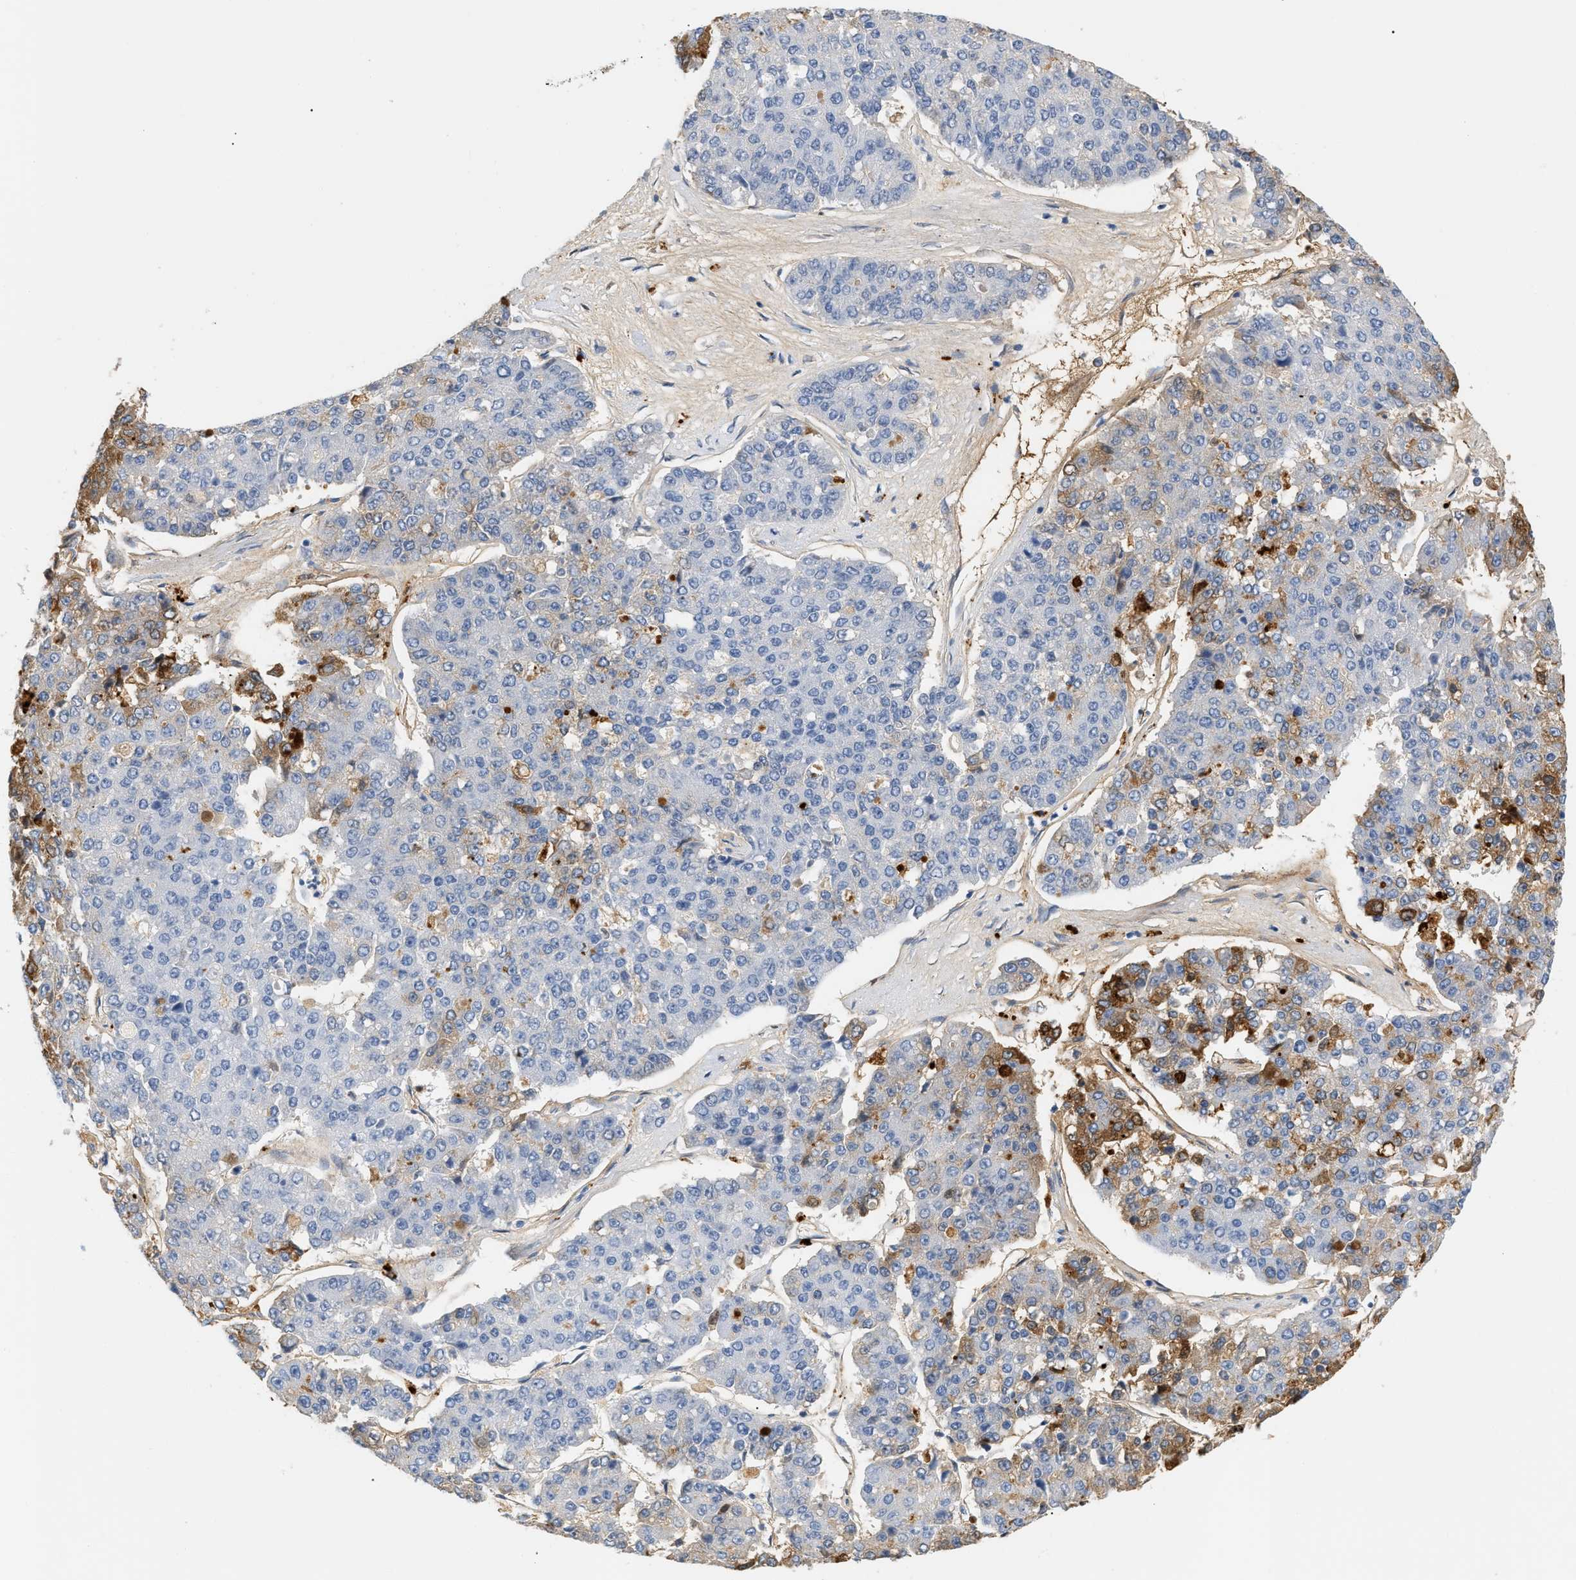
{"staining": {"intensity": "negative", "quantity": "none", "location": "none"}, "tissue": "pancreatic cancer", "cell_type": "Tumor cells", "image_type": "cancer", "snomed": [{"axis": "morphology", "description": "Adenocarcinoma, NOS"}, {"axis": "topography", "description": "Pancreas"}], "caption": "An IHC photomicrograph of adenocarcinoma (pancreatic) is shown. There is no staining in tumor cells of adenocarcinoma (pancreatic).", "gene": "CFH", "patient": {"sex": "male", "age": 50}}